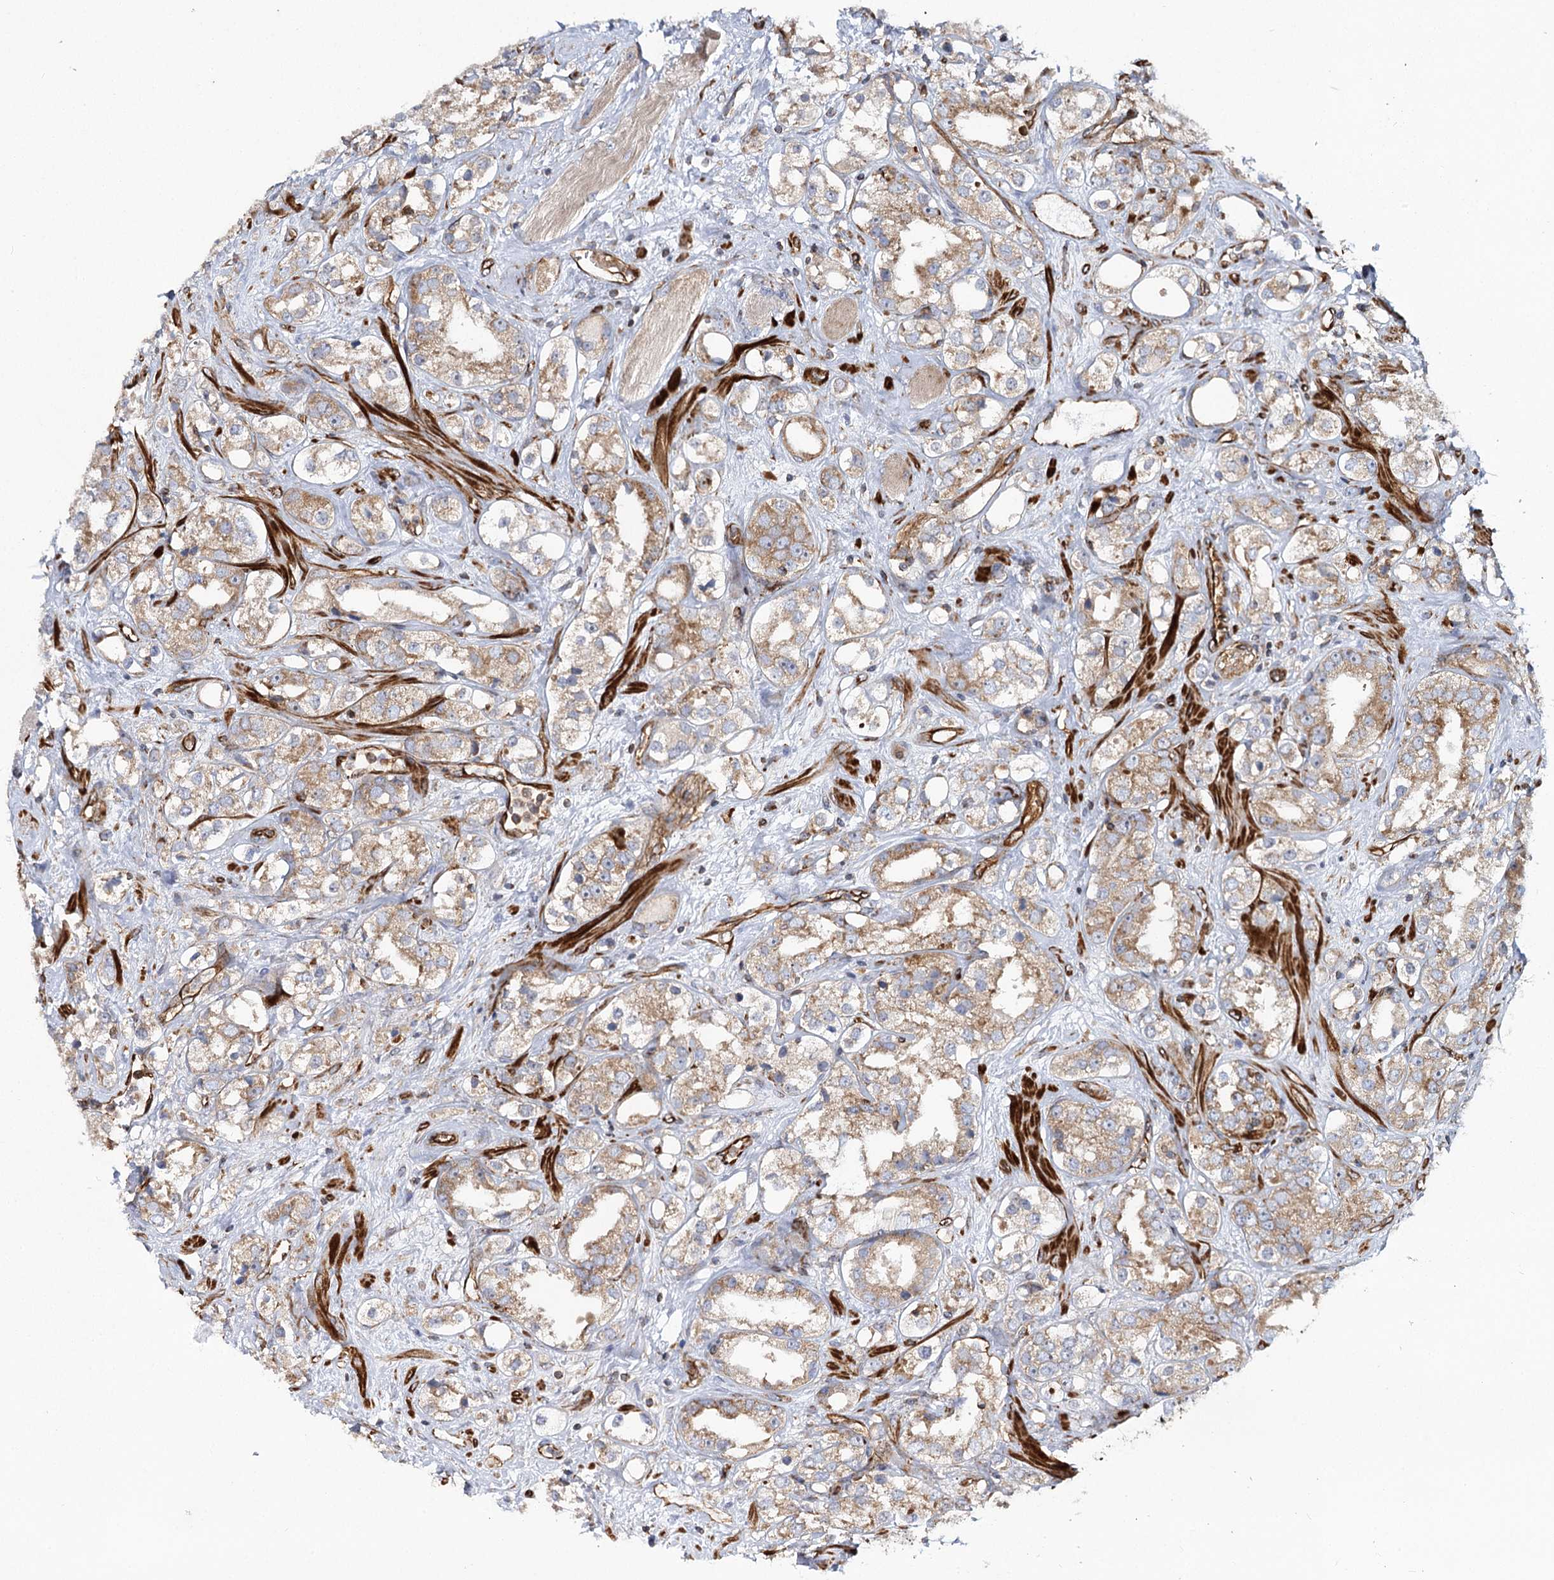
{"staining": {"intensity": "moderate", "quantity": ">75%", "location": "cytoplasmic/membranous"}, "tissue": "prostate cancer", "cell_type": "Tumor cells", "image_type": "cancer", "snomed": [{"axis": "morphology", "description": "Adenocarcinoma, NOS"}, {"axis": "topography", "description": "Prostate"}], "caption": "An IHC photomicrograph of neoplastic tissue is shown. Protein staining in brown shows moderate cytoplasmic/membranous positivity in prostate cancer within tumor cells. The staining was performed using DAB to visualize the protein expression in brown, while the nuclei were stained in blue with hematoxylin (Magnification: 20x).", "gene": "THUMPD3", "patient": {"sex": "male", "age": 79}}